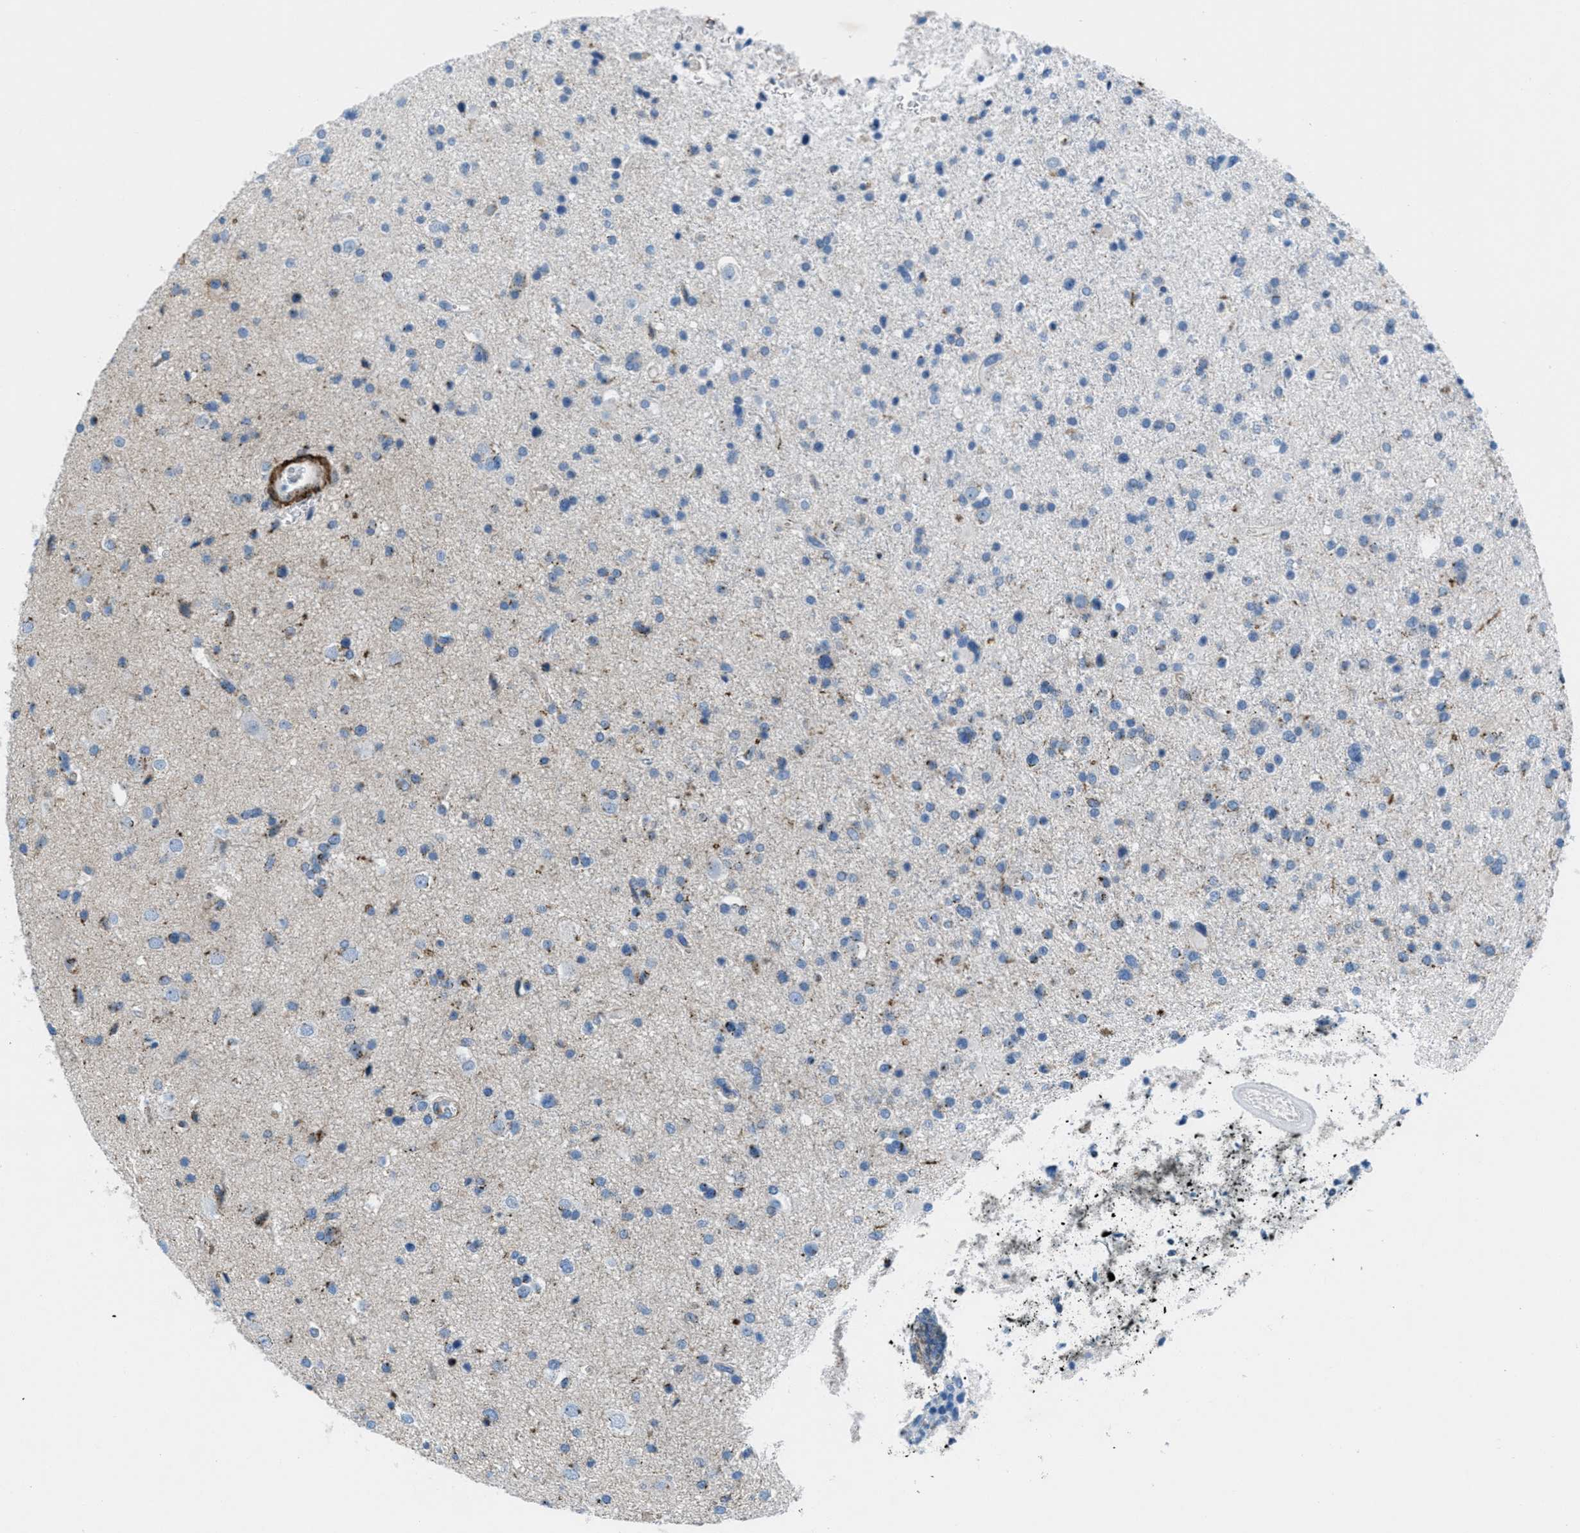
{"staining": {"intensity": "negative", "quantity": "none", "location": "none"}, "tissue": "glioma", "cell_type": "Tumor cells", "image_type": "cancer", "snomed": [{"axis": "morphology", "description": "Glioma, malignant, High grade"}, {"axis": "topography", "description": "Brain"}], "caption": "High magnification brightfield microscopy of malignant glioma (high-grade) stained with DAB (brown) and counterstained with hematoxylin (blue): tumor cells show no significant positivity.", "gene": "MFSD13A", "patient": {"sex": "male", "age": 33}}